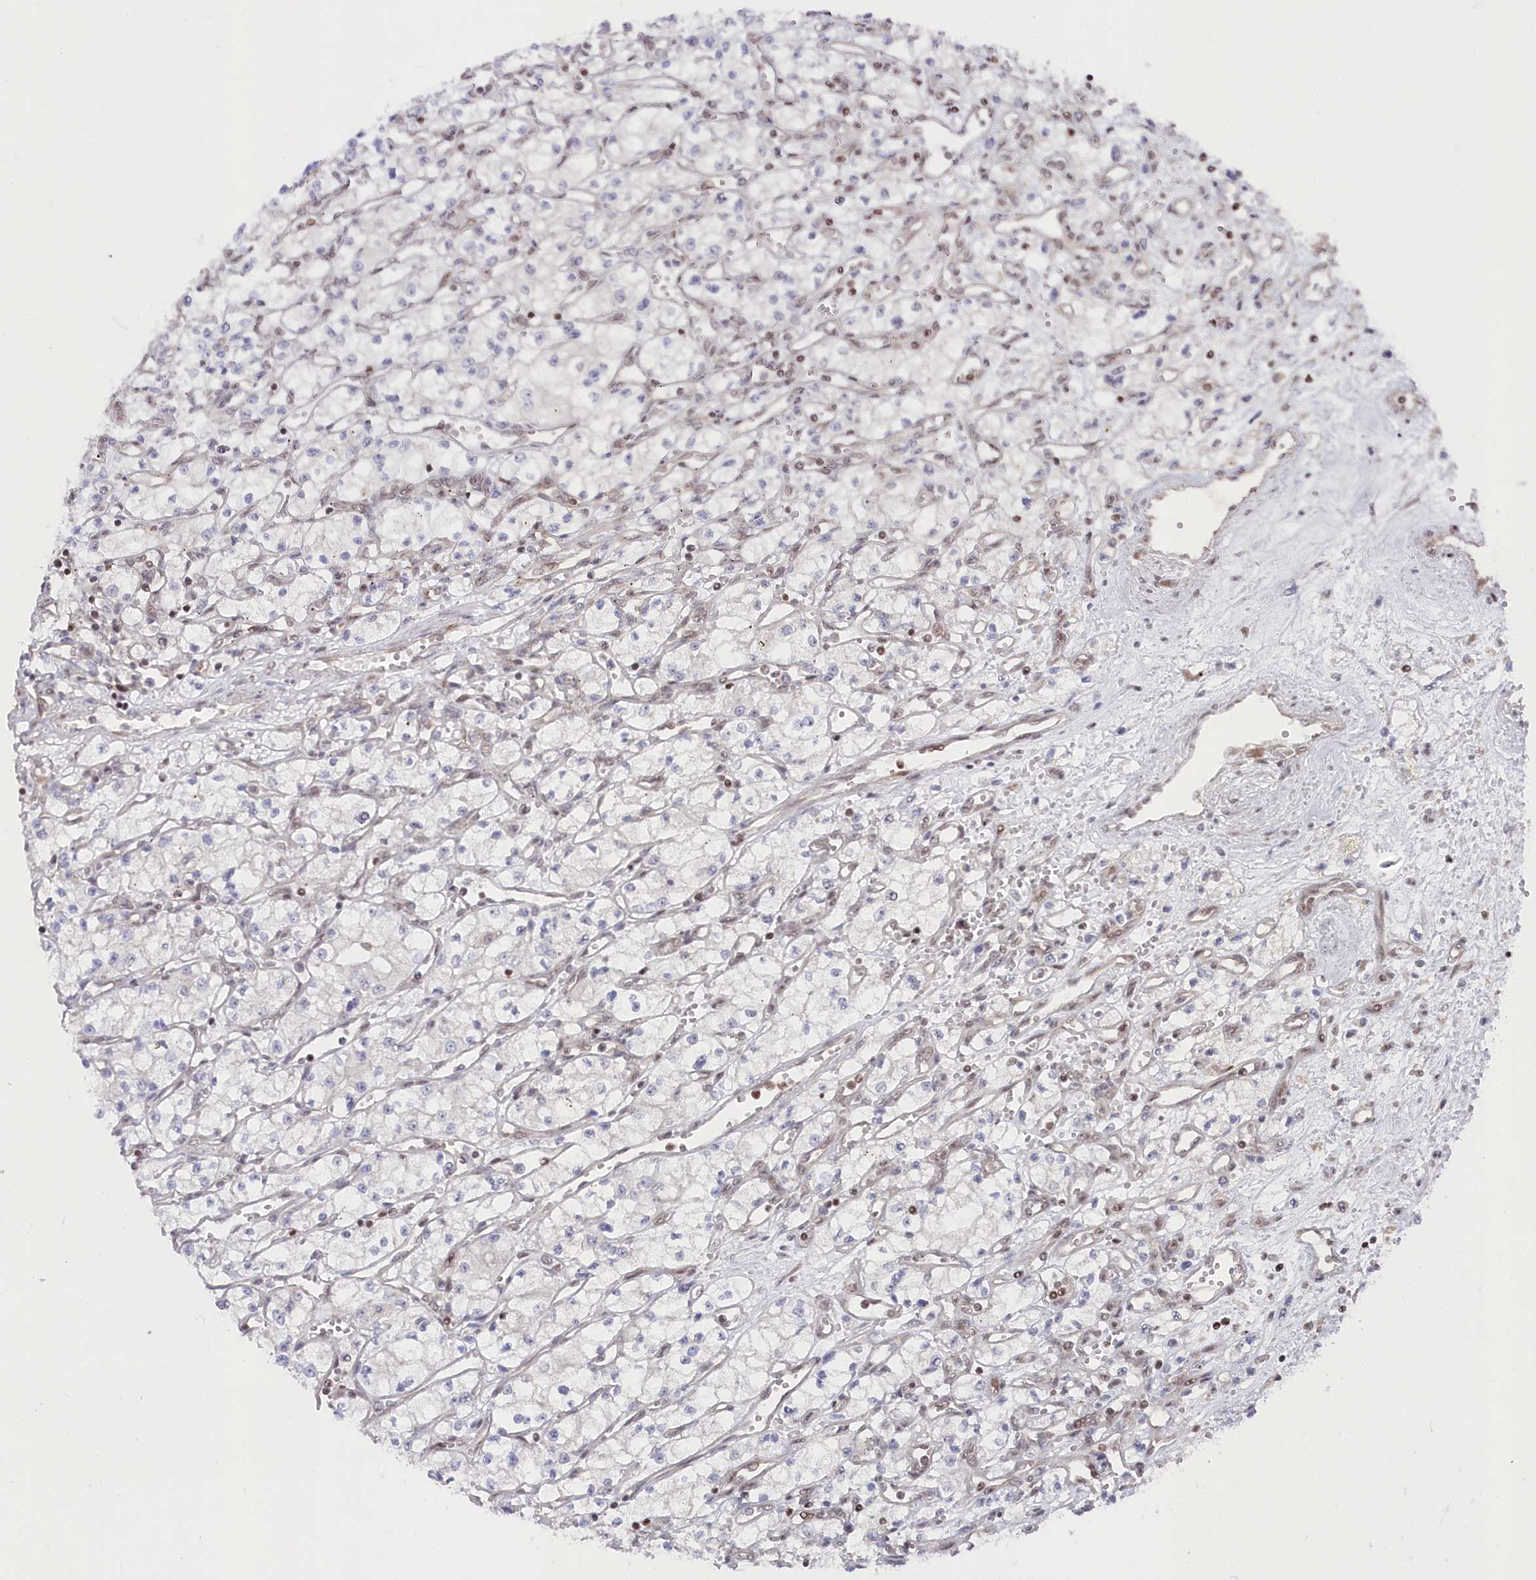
{"staining": {"intensity": "negative", "quantity": "none", "location": "none"}, "tissue": "renal cancer", "cell_type": "Tumor cells", "image_type": "cancer", "snomed": [{"axis": "morphology", "description": "Adenocarcinoma, NOS"}, {"axis": "topography", "description": "Kidney"}], "caption": "There is no significant staining in tumor cells of renal cancer.", "gene": "CGGBP1", "patient": {"sex": "male", "age": 59}}